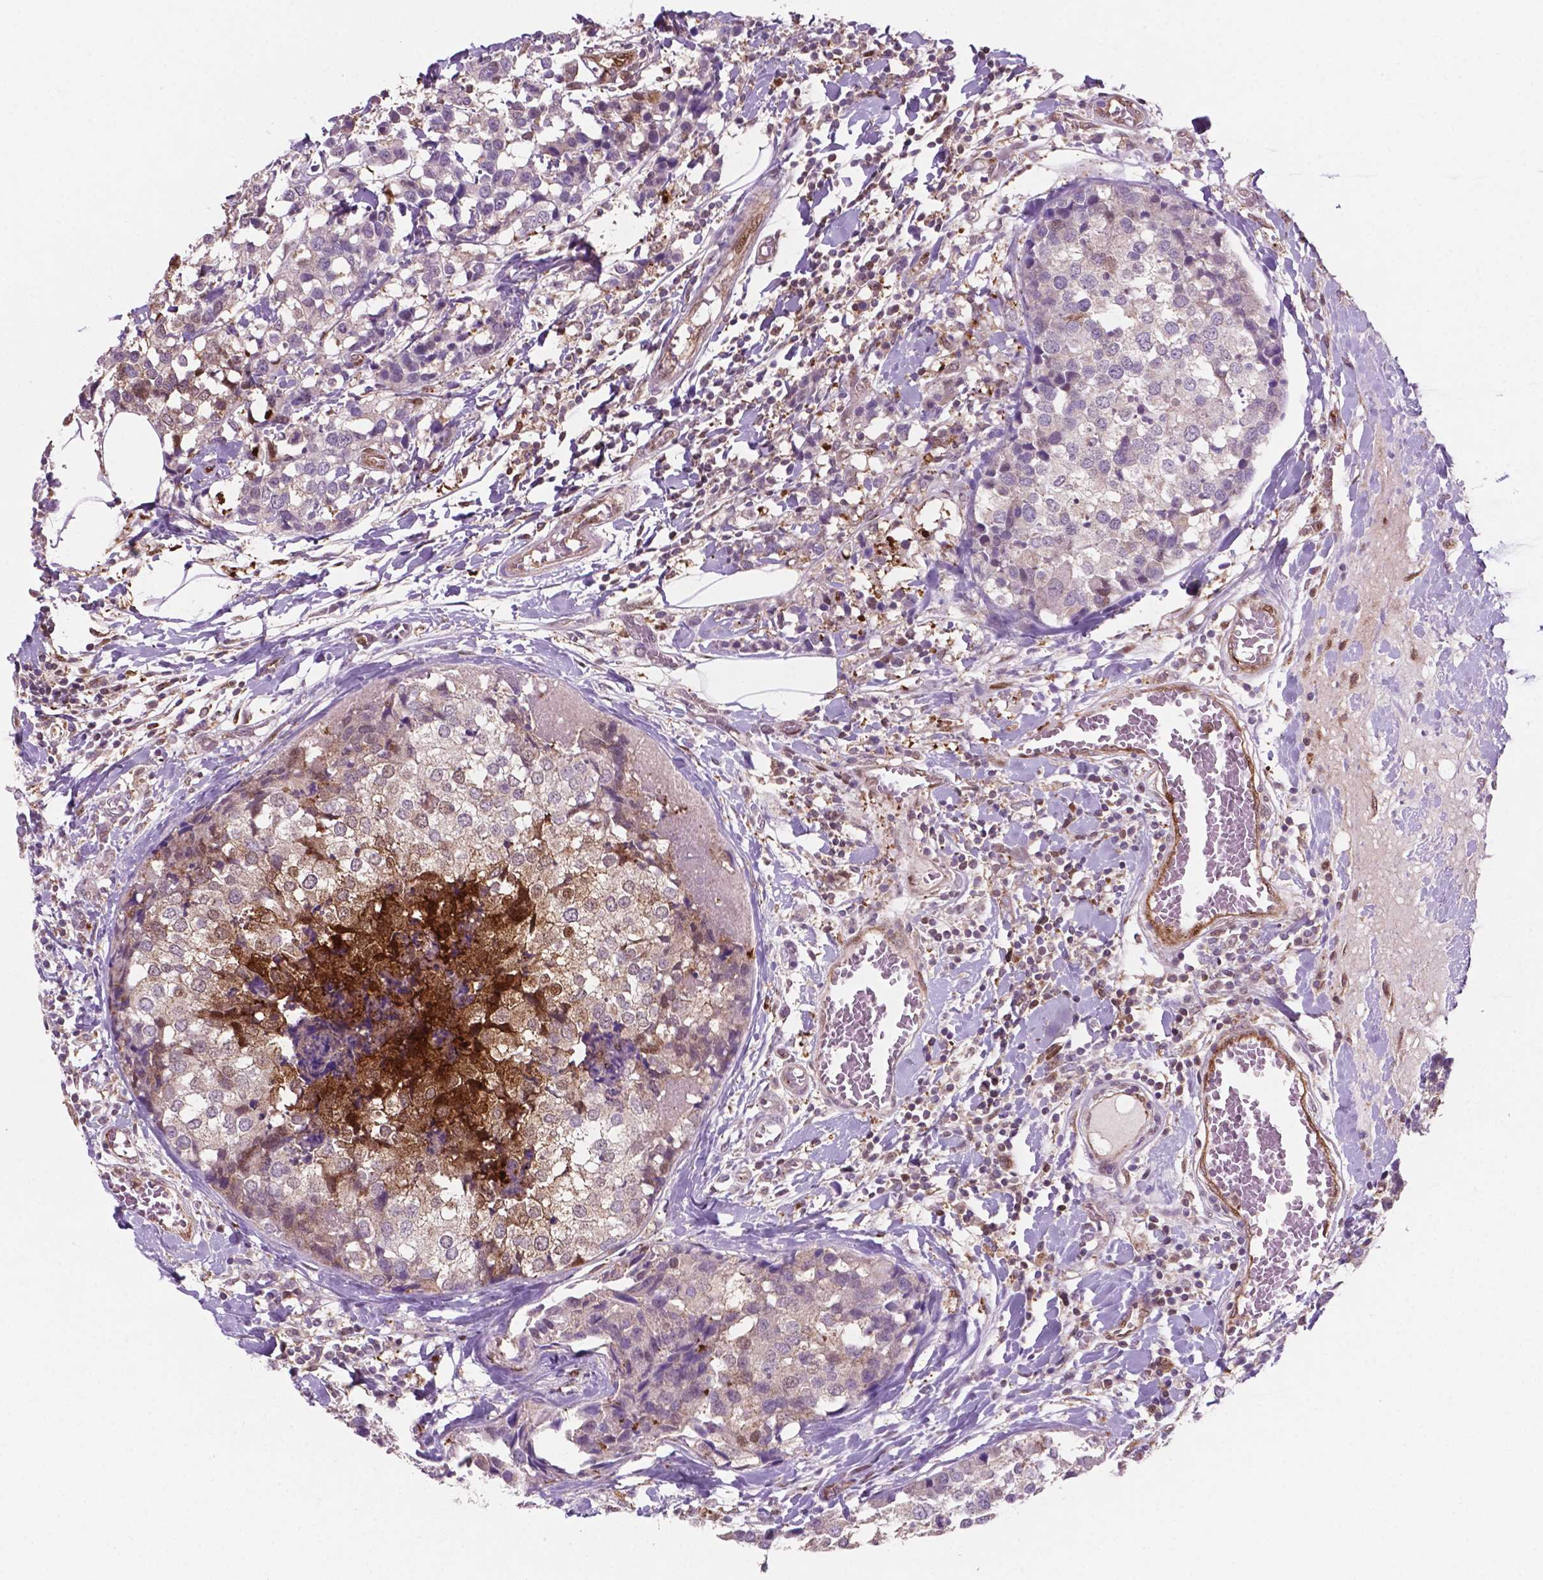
{"staining": {"intensity": "strong", "quantity": "<25%", "location": "cytoplasmic/membranous"}, "tissue": "breast cancer", "cell_type": "Tumor cells", "image_type": "cancer", "snomed": [{"axis": "morphology", "description": "Lobular carcinoma"}, {"axis": "topography", "description": "Breast"}], "caption": "A photomicrograph of breast cancer stained for a protein shows strong cytoplasmic/membranous brown staining in tumor cells.", "gene": "LDHA", "patient": {"sex": "female", "age": 59}}